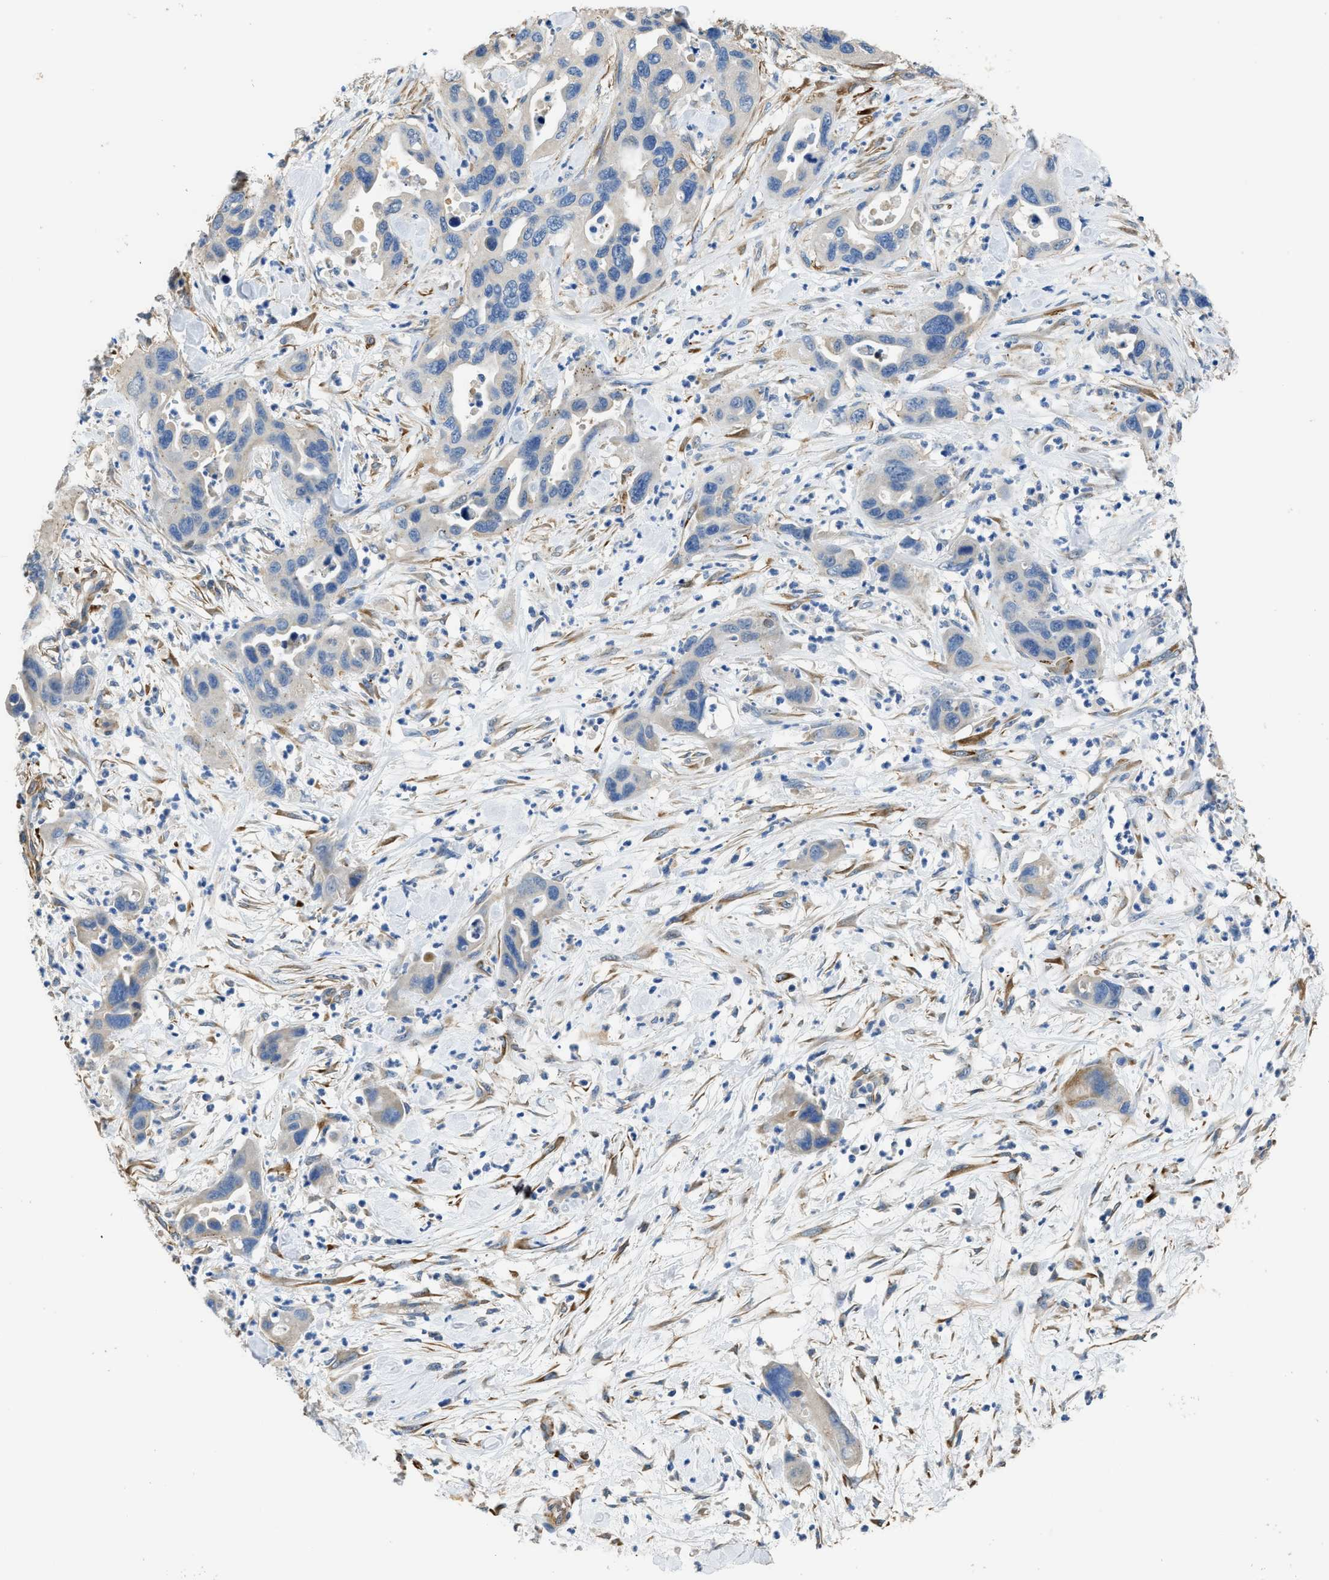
{"staining": {"intensity": "negative", "quantity": "none", "location": "none"}, "tissue": "pancreatic cancer", "cell_type": "Tumor cells", "image_type": "cancer", "snomed": [{"axis": "morphology", "description": "Adenocarcinoma, NOS"}, {"axis": "topography", "description": "Pancreas"}], "caption": "This is a image of IHC staining of adenocarcinoma (pancreatic), which shows no expression in tumor cells.", "gene": "ZSWIM5", "patient": {"sex": "female", "age": 71}}